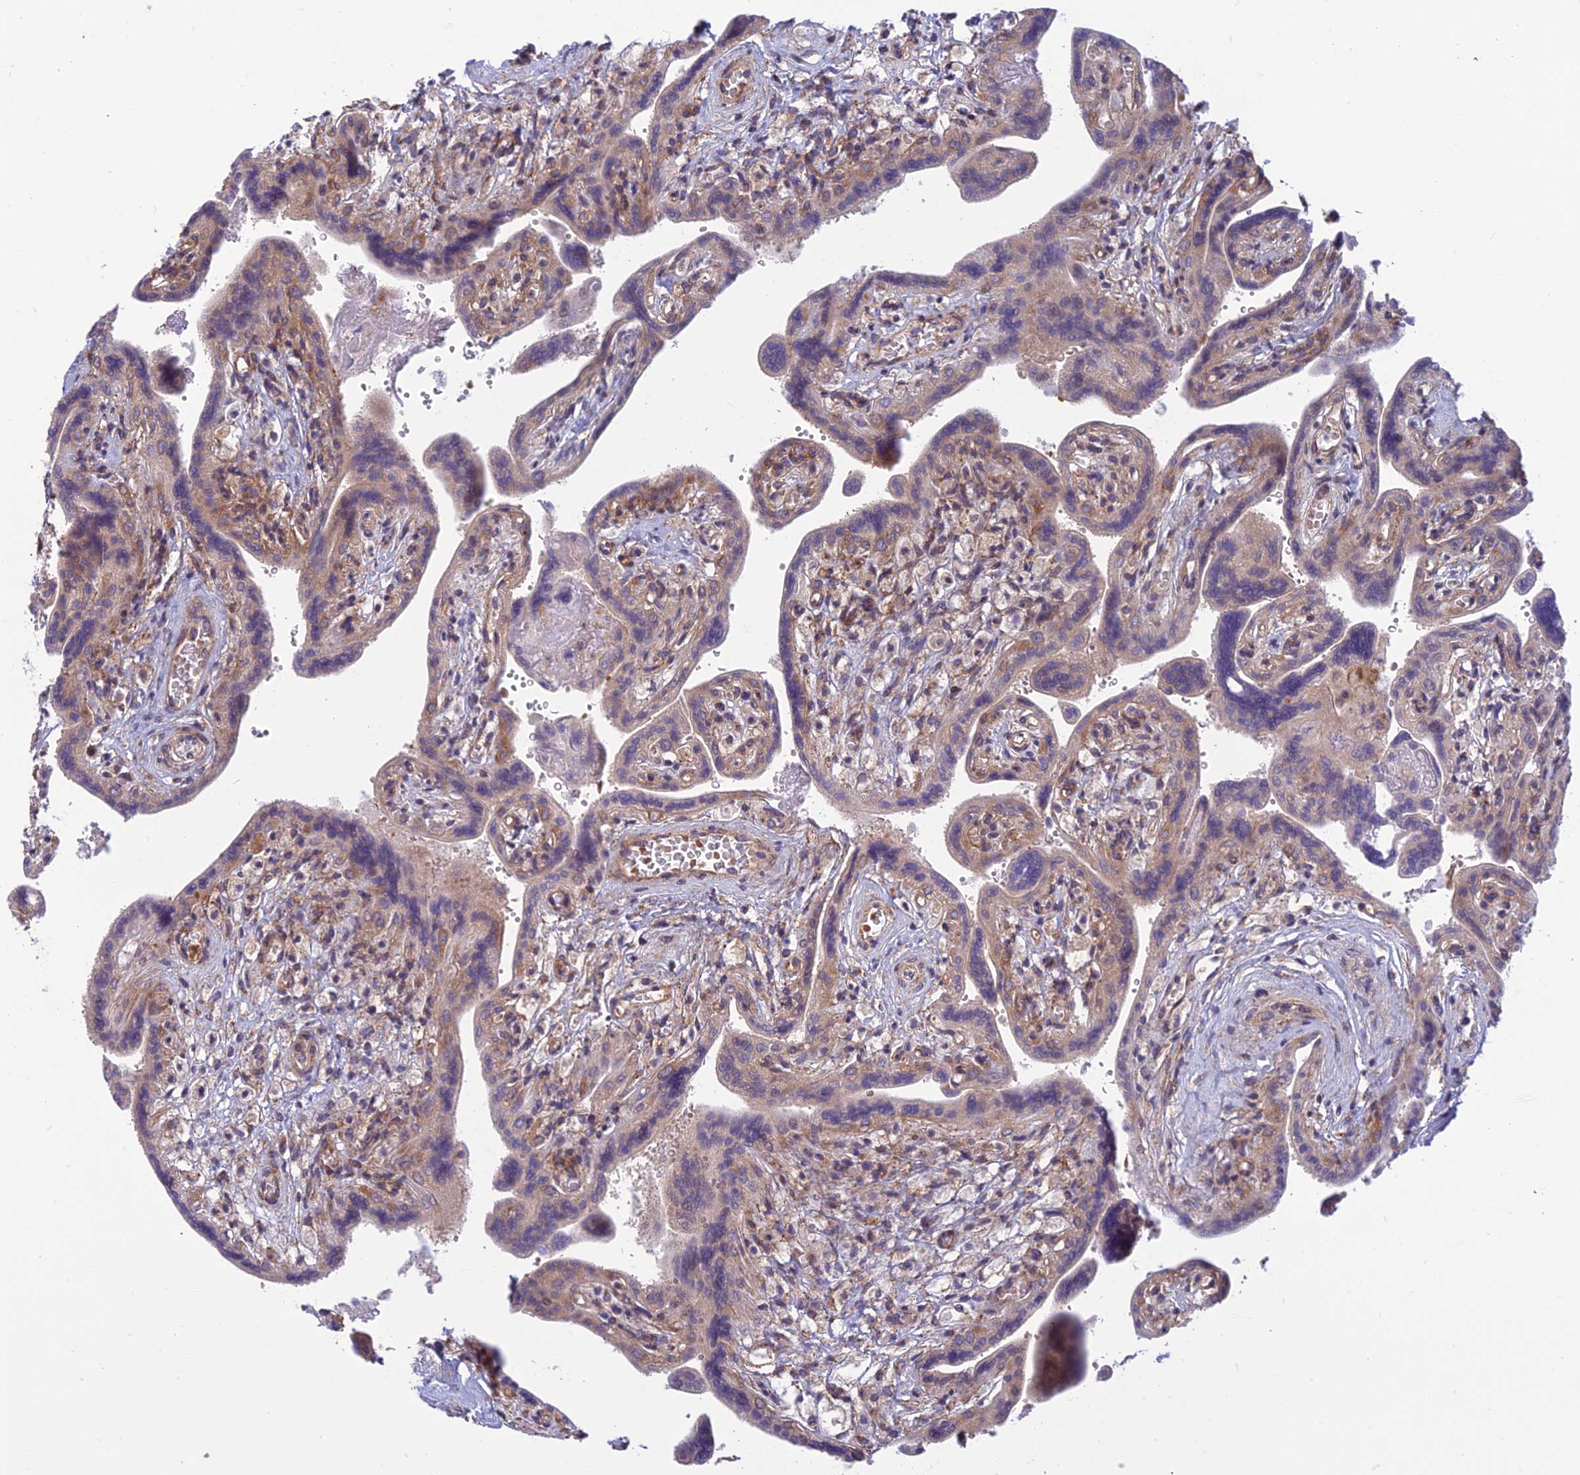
{"staining": {"intensity": "moderate", "quantity": "<25%", "location": "cytoplasmic/membranous"}, "tissue": "placenta", "cell_type": "Trophoblastic cells", "image_type": "normal", "snomed": [{"axis": "morphology", "description": "Normal tissue, NOS"}, {"axis": "topography", "description": "Placenta"}], "caption": "About <25% of trophoblastic cells in benign placenta reveal moderate cytoplasmic/membranous protein staining as visualized by brown immunohistochemical staining.", "gene": "RPL17", "patient": {"sex": "female", "age": 37}}